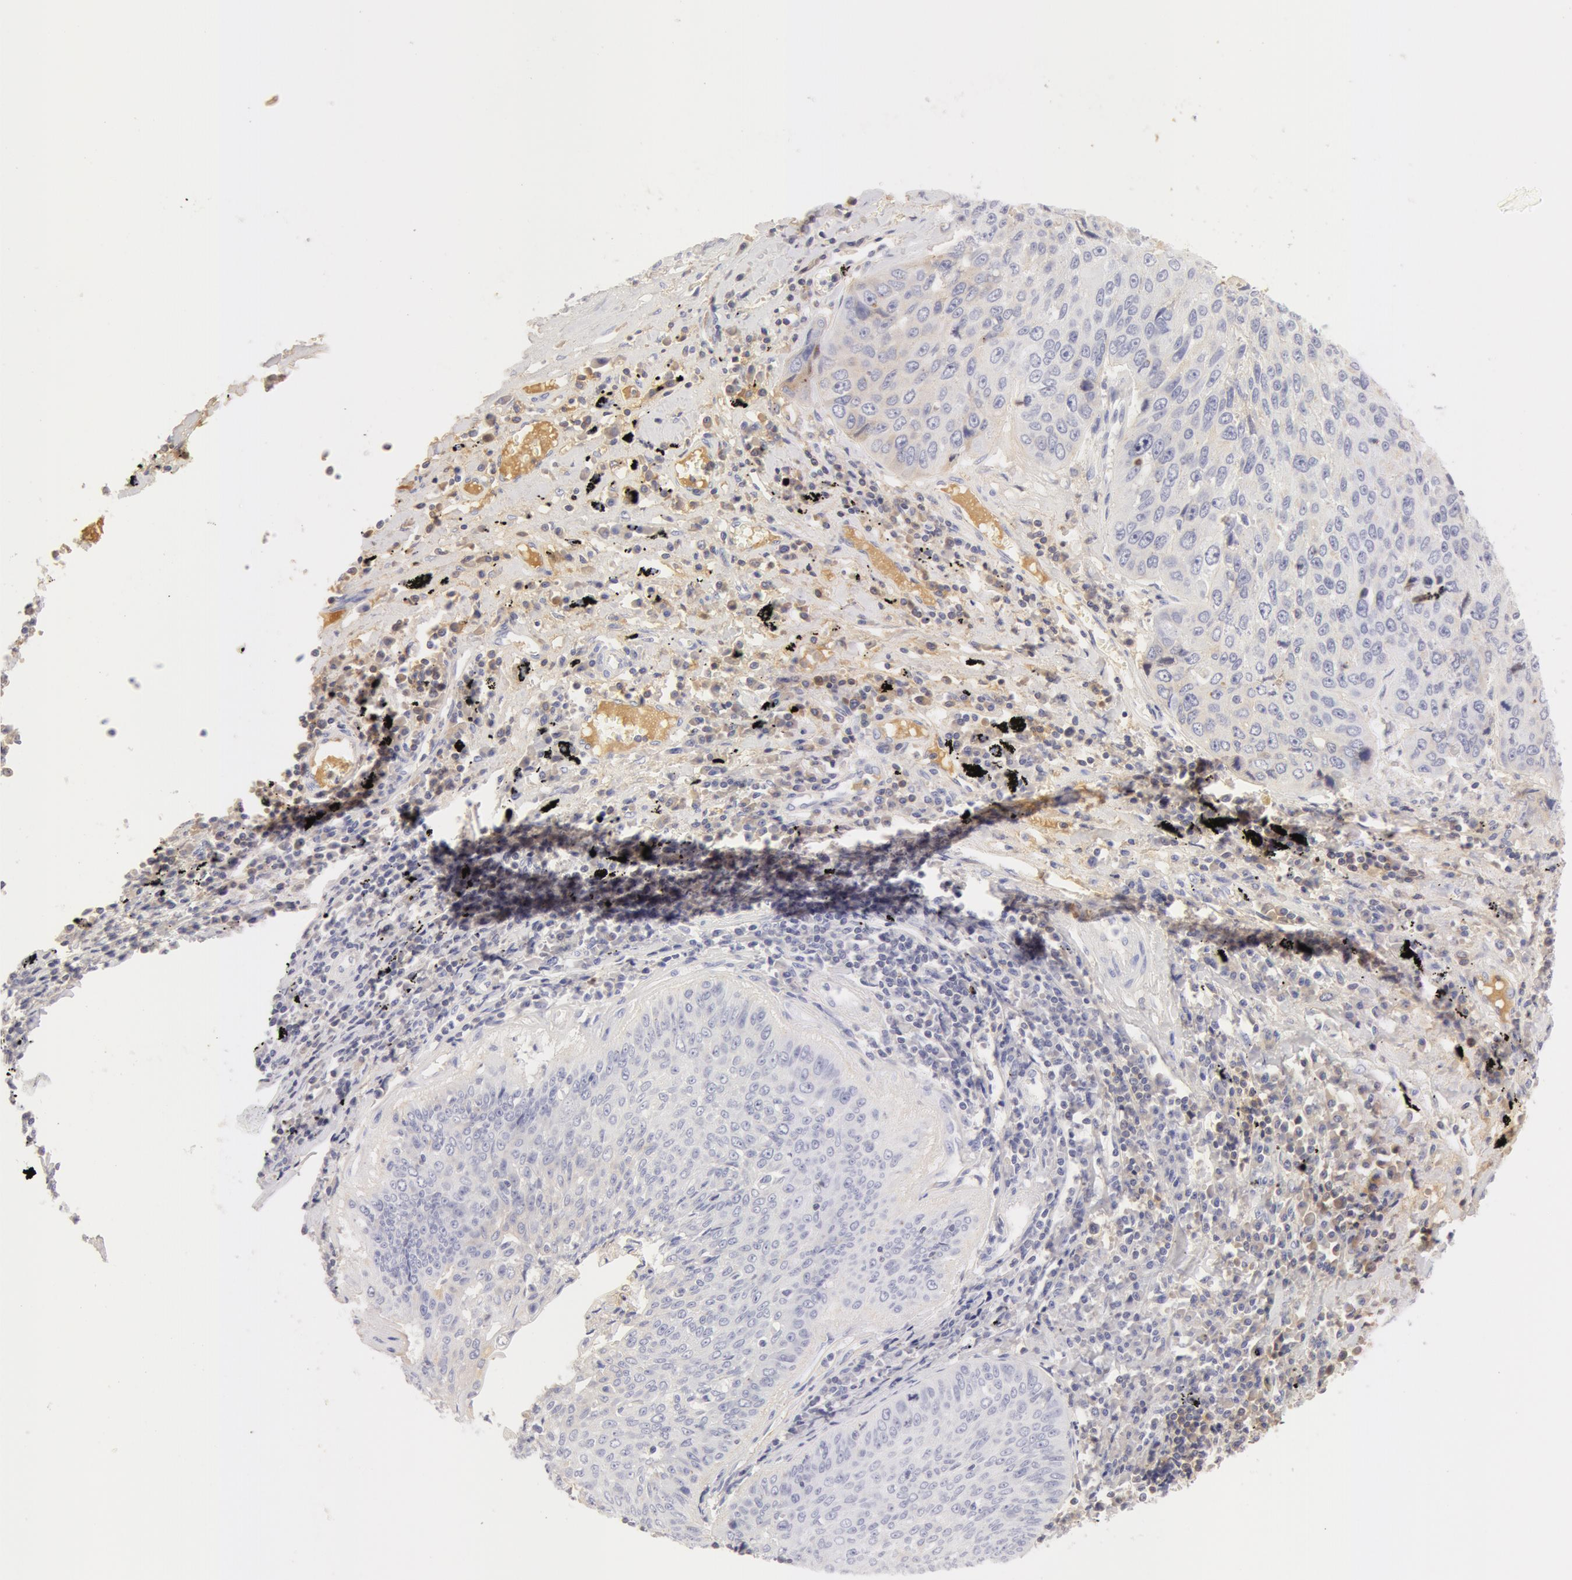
{"staining": {"intensity": "negative", "quantity": "none", "location": "none"}, "tissue": "lung cancer", "cell_type": "Tumor cells", "image_type": "cancer", "snomed": [{"axis": "morphology", "description": "Adenocarcinoma, NOS"}, {"axis": "topography", "description": "Lung"}], "caption": "Lung cancer (adenocarcinoma) stained for a protein using immunohistochemistry reveals no staining tumor cells.", "gene": "GC", "patient": {"sex": "male", "age": 60}}